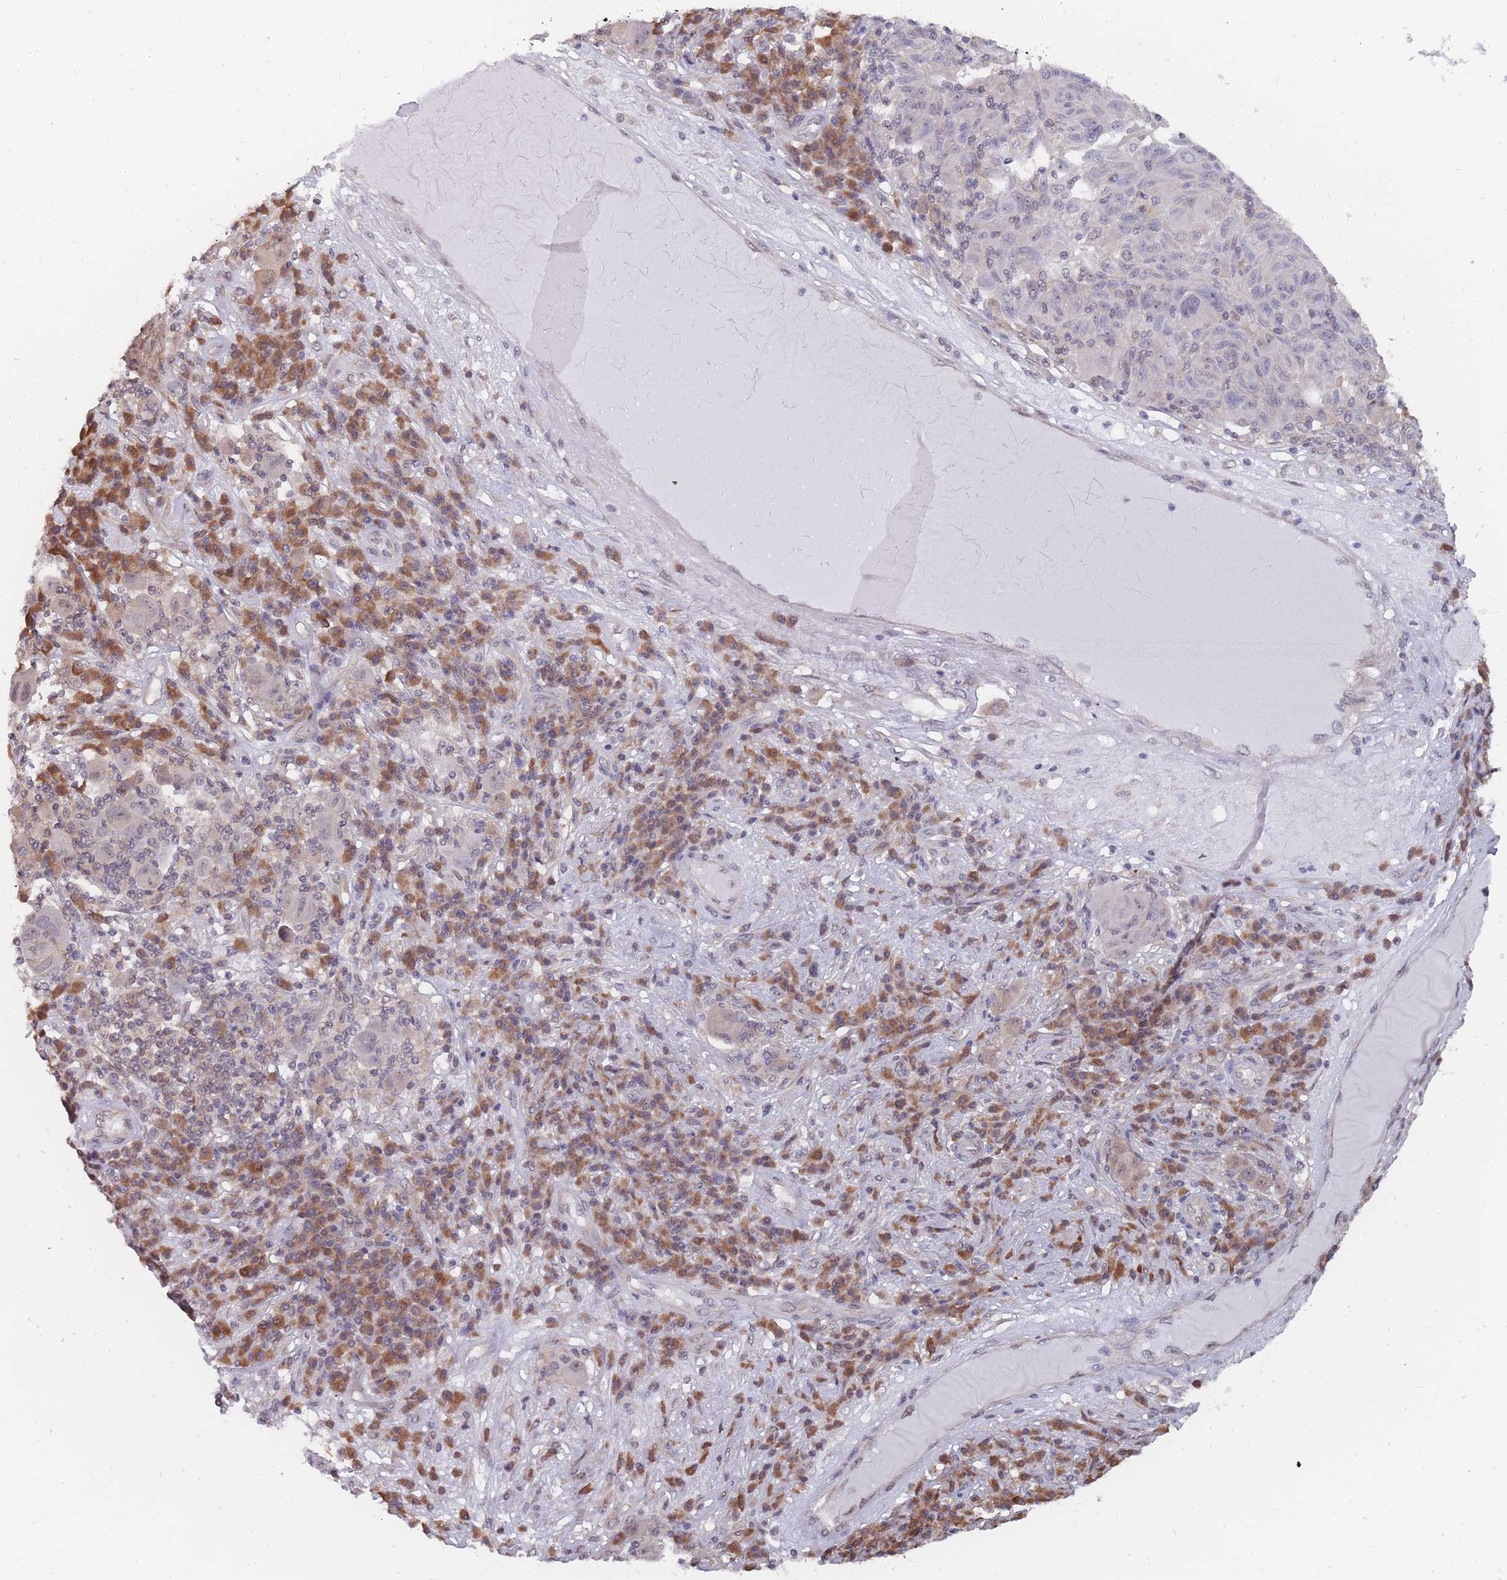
{"staining": {"intensity": "weak", "quantity": "<25%", "location": "nuclear"}, "tissue": "melanoma", "cell_type": "Tumor cells", "image_type": "cancer", "snomed": [{"axis": "morphology", "description": "Malignant melanoma, NOS"}, {"axis": "topography", "description": "Skin"}], "caption": "Tumor cells are negative for protein expression in human malignant melanoma. Nuclei are stained in blue.", "gene": "NKD1", "patient": {"sex": "male", "age": 53}}